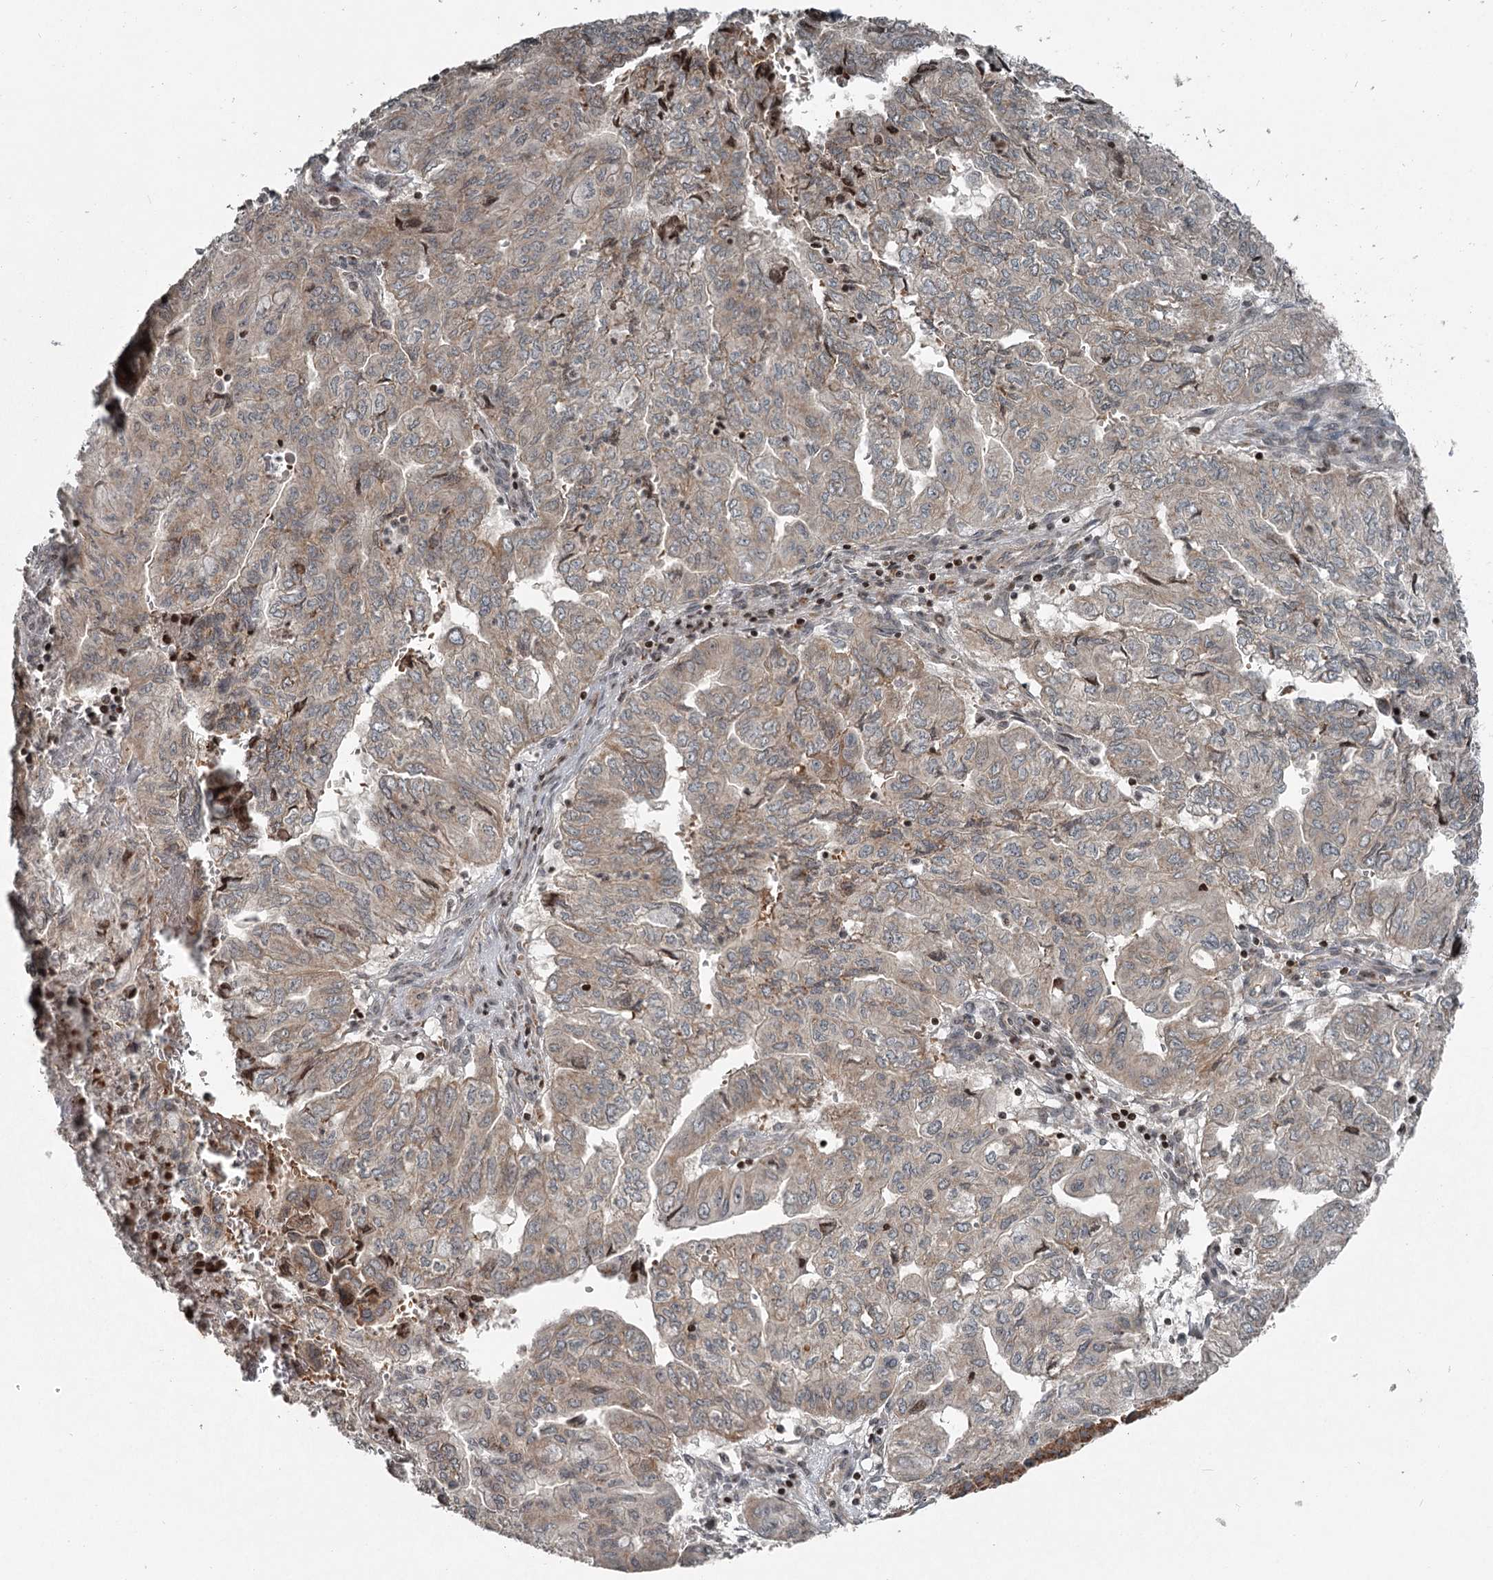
{"staining": {"intensity": "weak", "quantity": ">75%", "location": "cytoplasmic/membranous"}, "tissue": "pancreatic cancer", "cell_type": "Tumor cells", "image_type": "cancer", "snomed": [{"axis": "morphology", "description": "Adenocarcinoma, NOS"}, {"axis": "topography", "description": "Pancreas"}], "caption": "Brown immunohistochemical staining in pancreatic cancer (adenocarcinoma) shows weak cytoplasmic/membranous positivity in about >75% of tumor cells.", "gene": "RASSF8", "patient": {"sex": "male", "age": 51}}